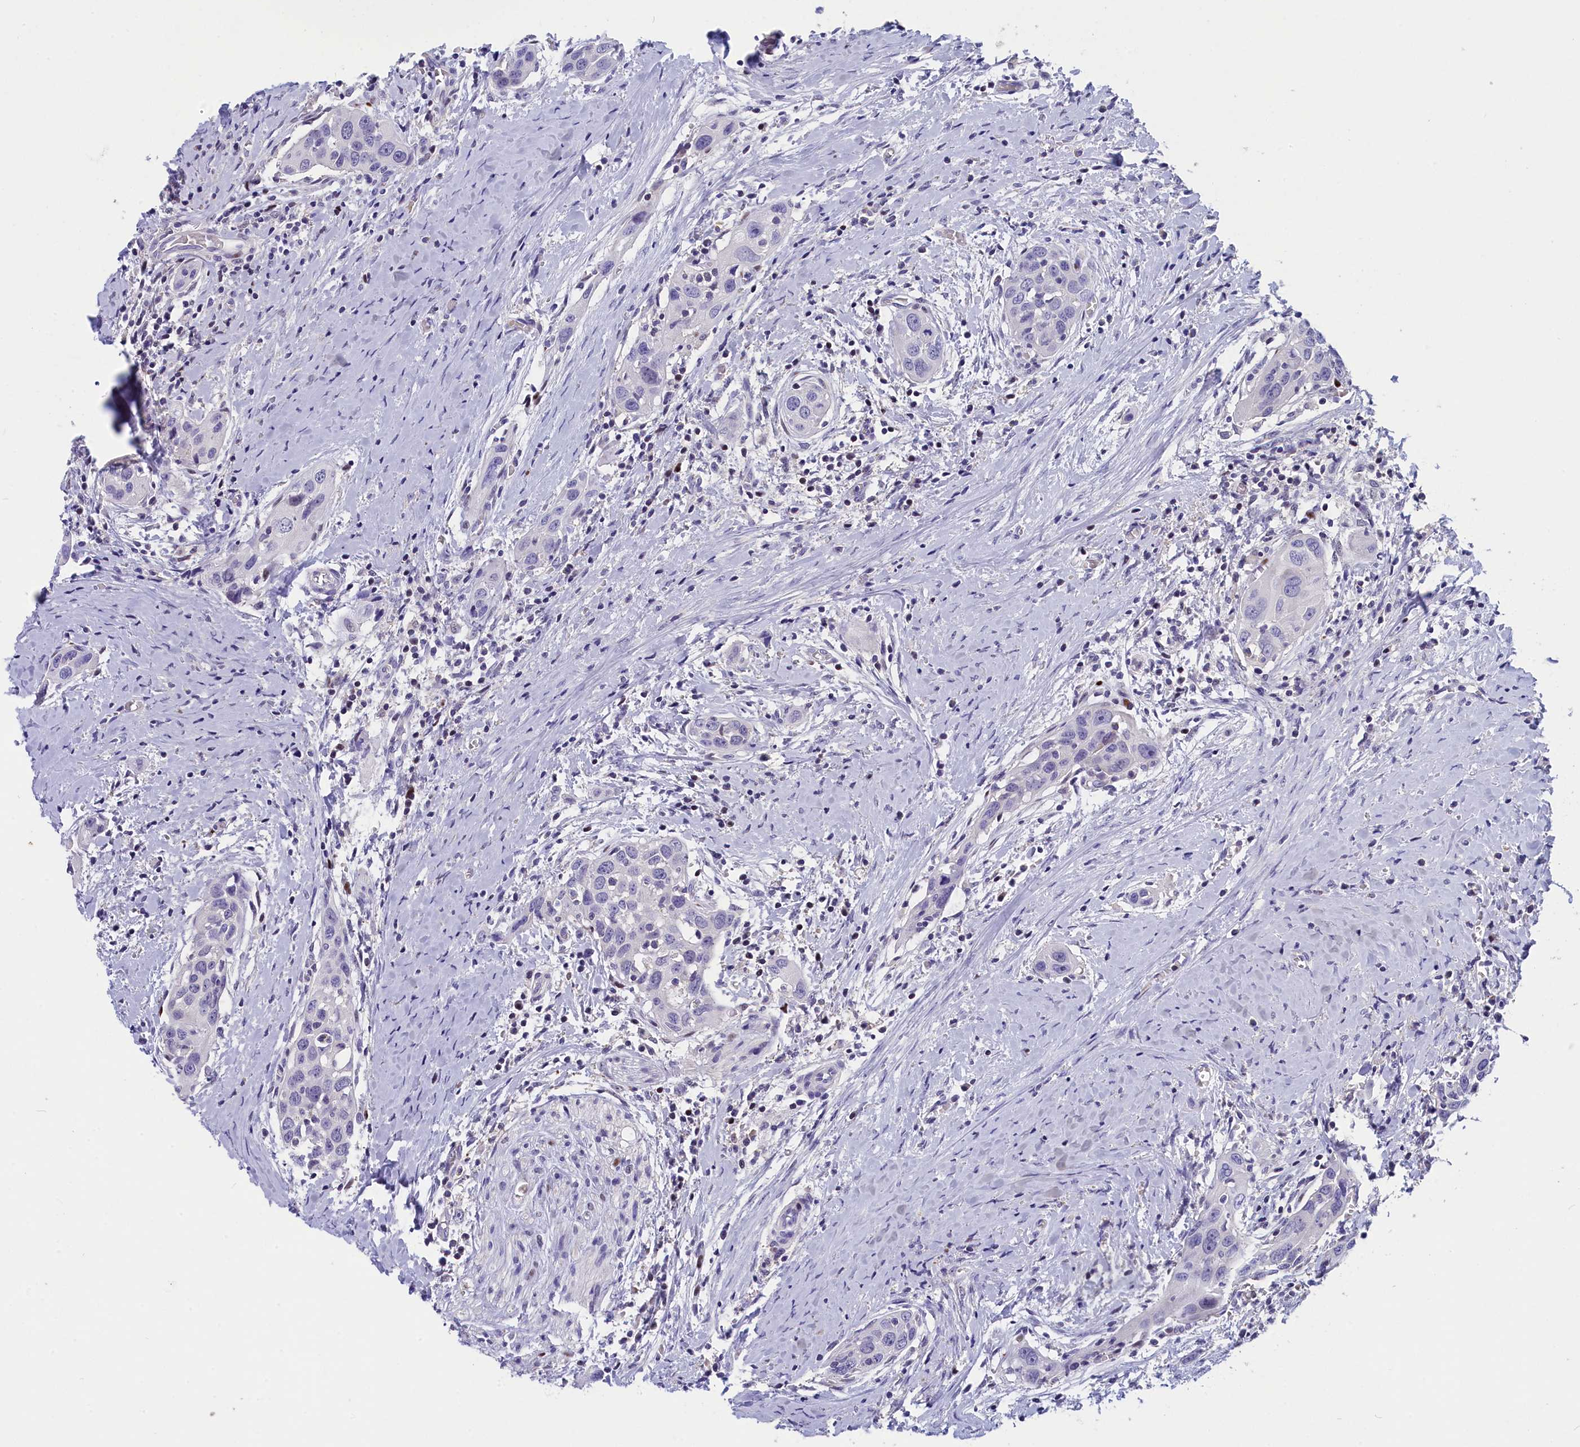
{"staining": {"intensity": "negative", "quantity": "none", "location": "none"}, "tissue": "head and neck cancer", "cell_type": "Tumor cells", "image_type": "cancer", "snomed": [{"axis": "morphology", "description": "Squamous cell carcinoma, NOS"}, {"axis": "topography", "description": "Oral tissue"}, {"axis": "topography", "description": "Head-Neck"}], "caption": "Immunohistochemical staining of squamous cell carcinoma (head and neck) reveals no significant staining in tumor cells.", "gene": "NKPD1", "patient": {"sex": "female", "age": 50}}